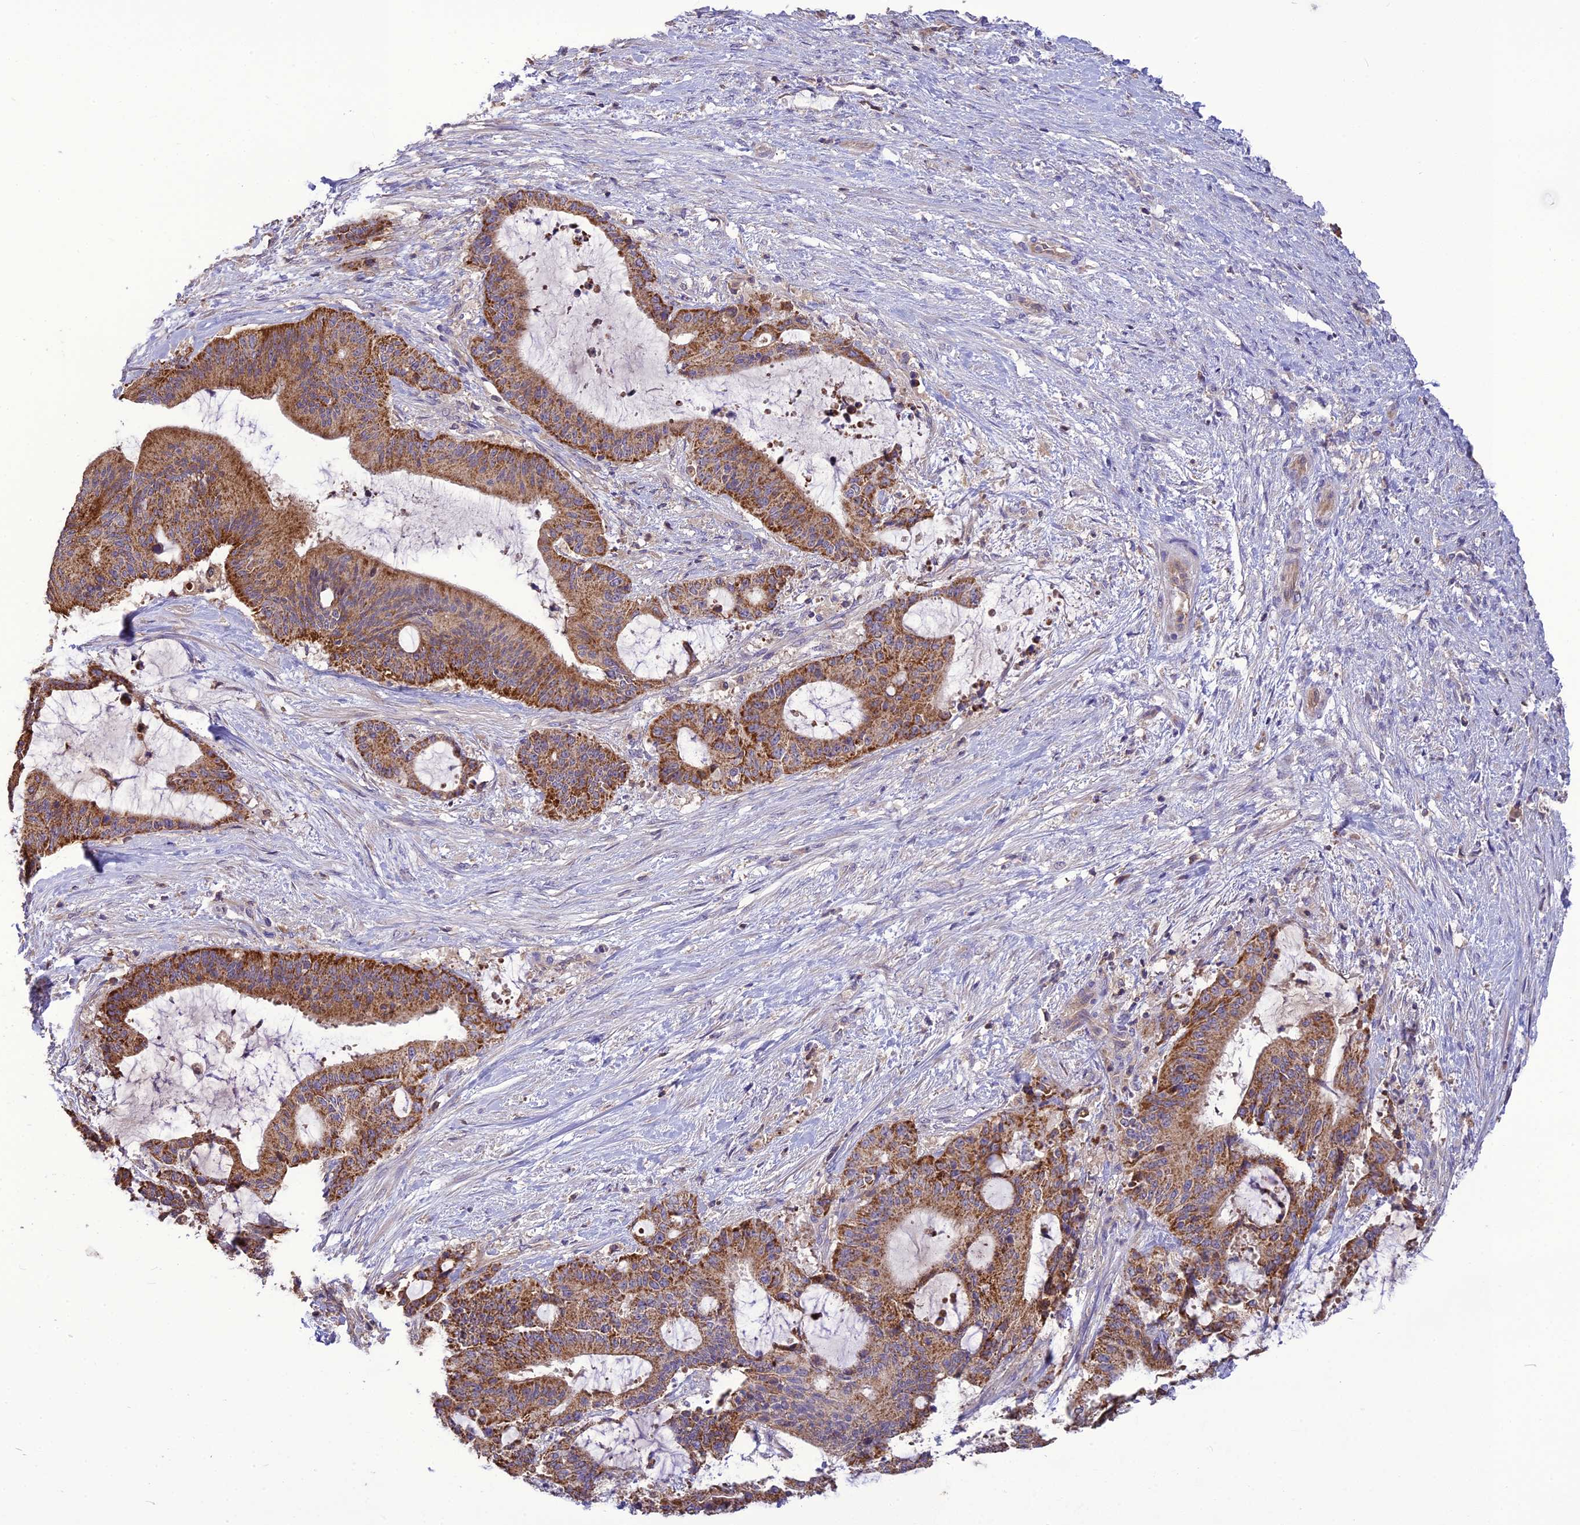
{"staining": {"intensity": "strong", "quantity": ">75%", "location": "cytoplasmic/membranous"}, "tissue": "liver cancer", "cell_type": "Tumor cells", "image_type": "cancer", "snomed": [{"axis": "morphology", "description": "Normal tissue, NOS"}, {"axis": "morphology", "description": "Cholangiocarcinoma"}, {"axis": "topography", "description": "Liver"}, {"axis": "topography", "description": "Peripheral nerve tissue"}], "caption": "A histopathology image of liver cholangiocarcinoma stained for a protein reveals strong cytoplasmic/membranous brown staining in tumor cells.", "gene": "NUDT8", "patient": {"sex": "female", "age": 73}}